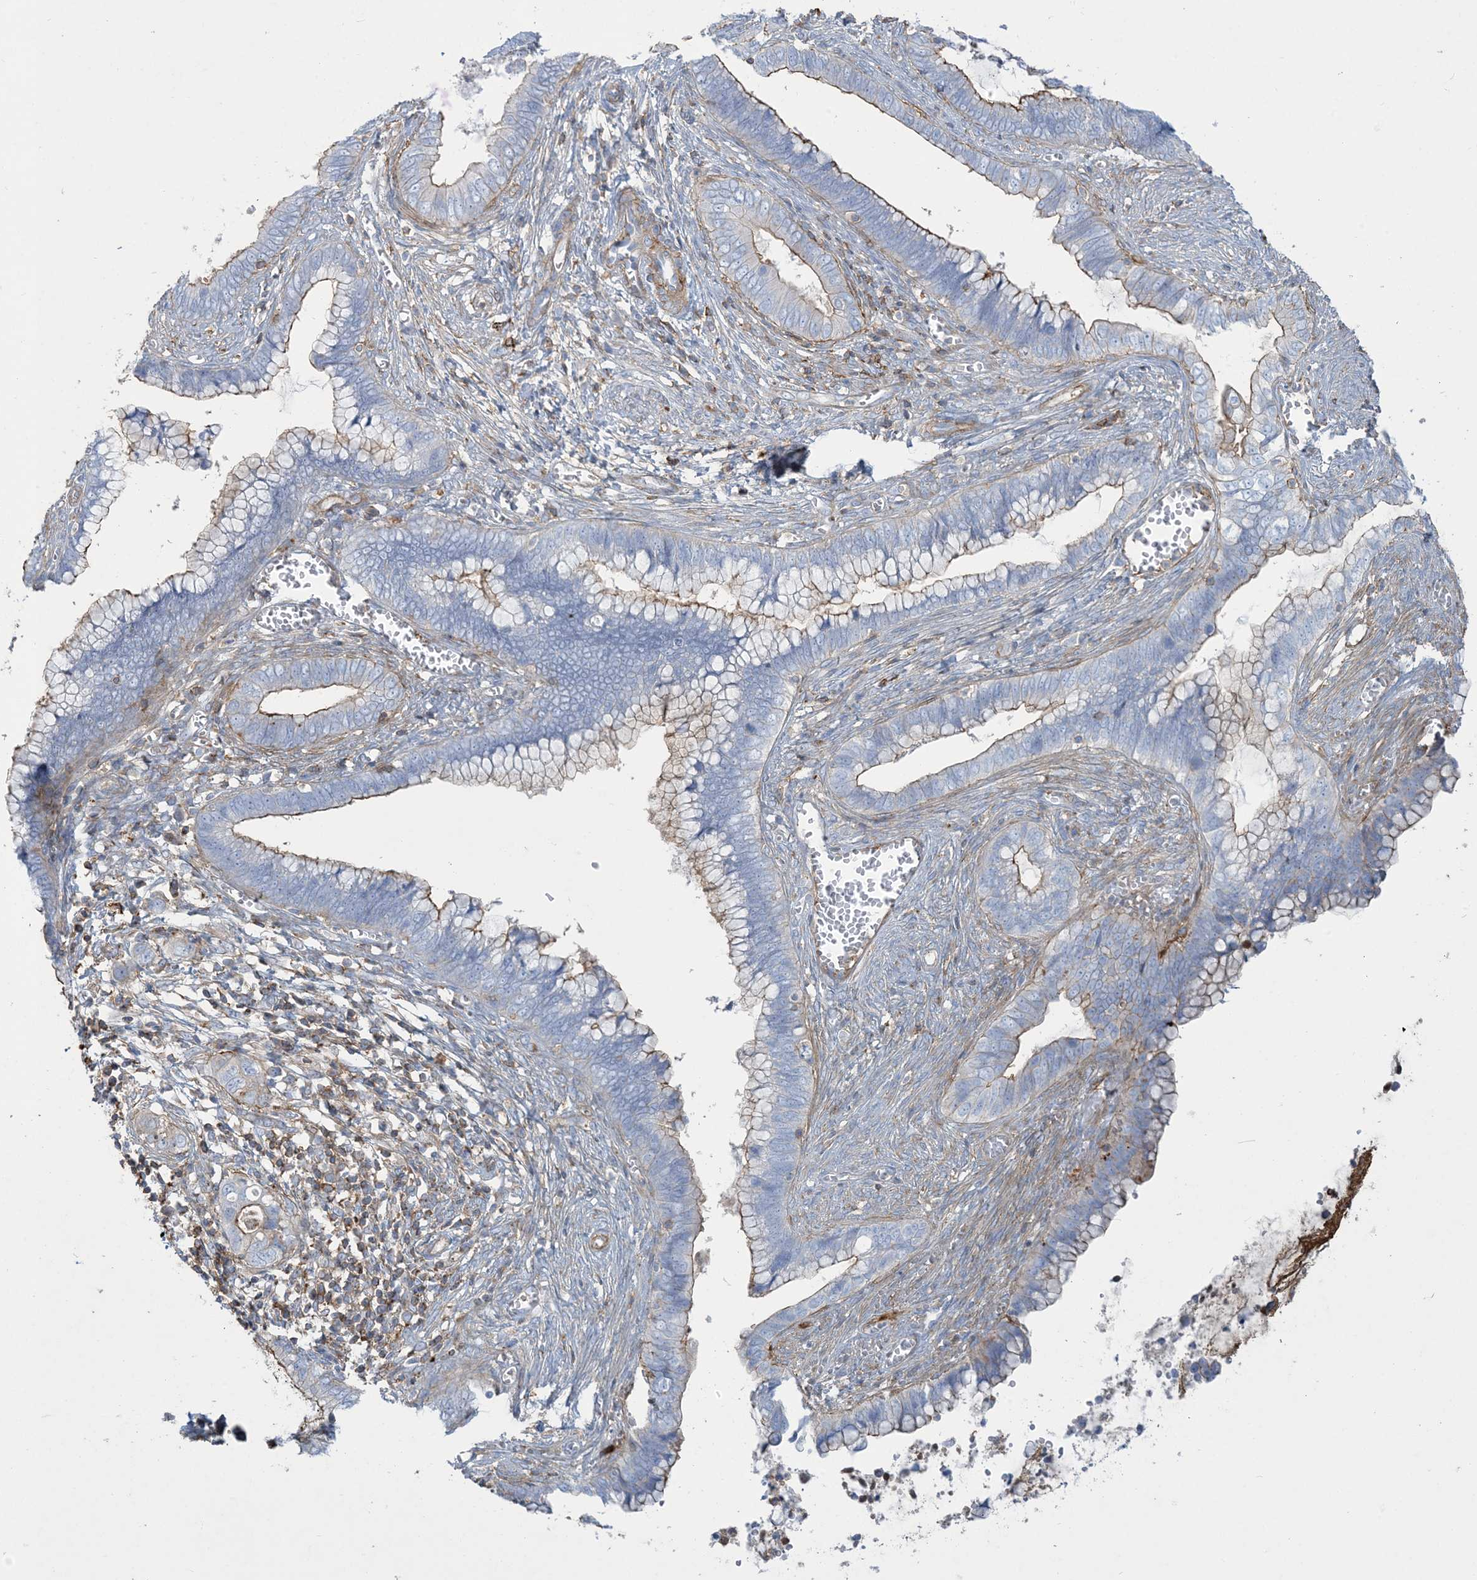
{"staining": {"intensity": "weak", "quantity": "<25%", "location": "cytoplasmic/membranous"}, "tissue": "cervical cancer", "cell_type": "Tumor cells", "image_type": "cancer", "snomed": [{"axis": "morphology", "description": "Adenocarcinoma, NOS"}, {"axis": "topography", "description": "Cervix"}], "caption": "Immunohistochemistry histopathology image of neoplastic tissue: cervical adenocarcinoma stained with DAB (3,3'-diaminobenzidine) displays no significant protein staining in tumor cells.", "gene": "GTF3C2", "patient": {"sex": "female", "age": 44}}